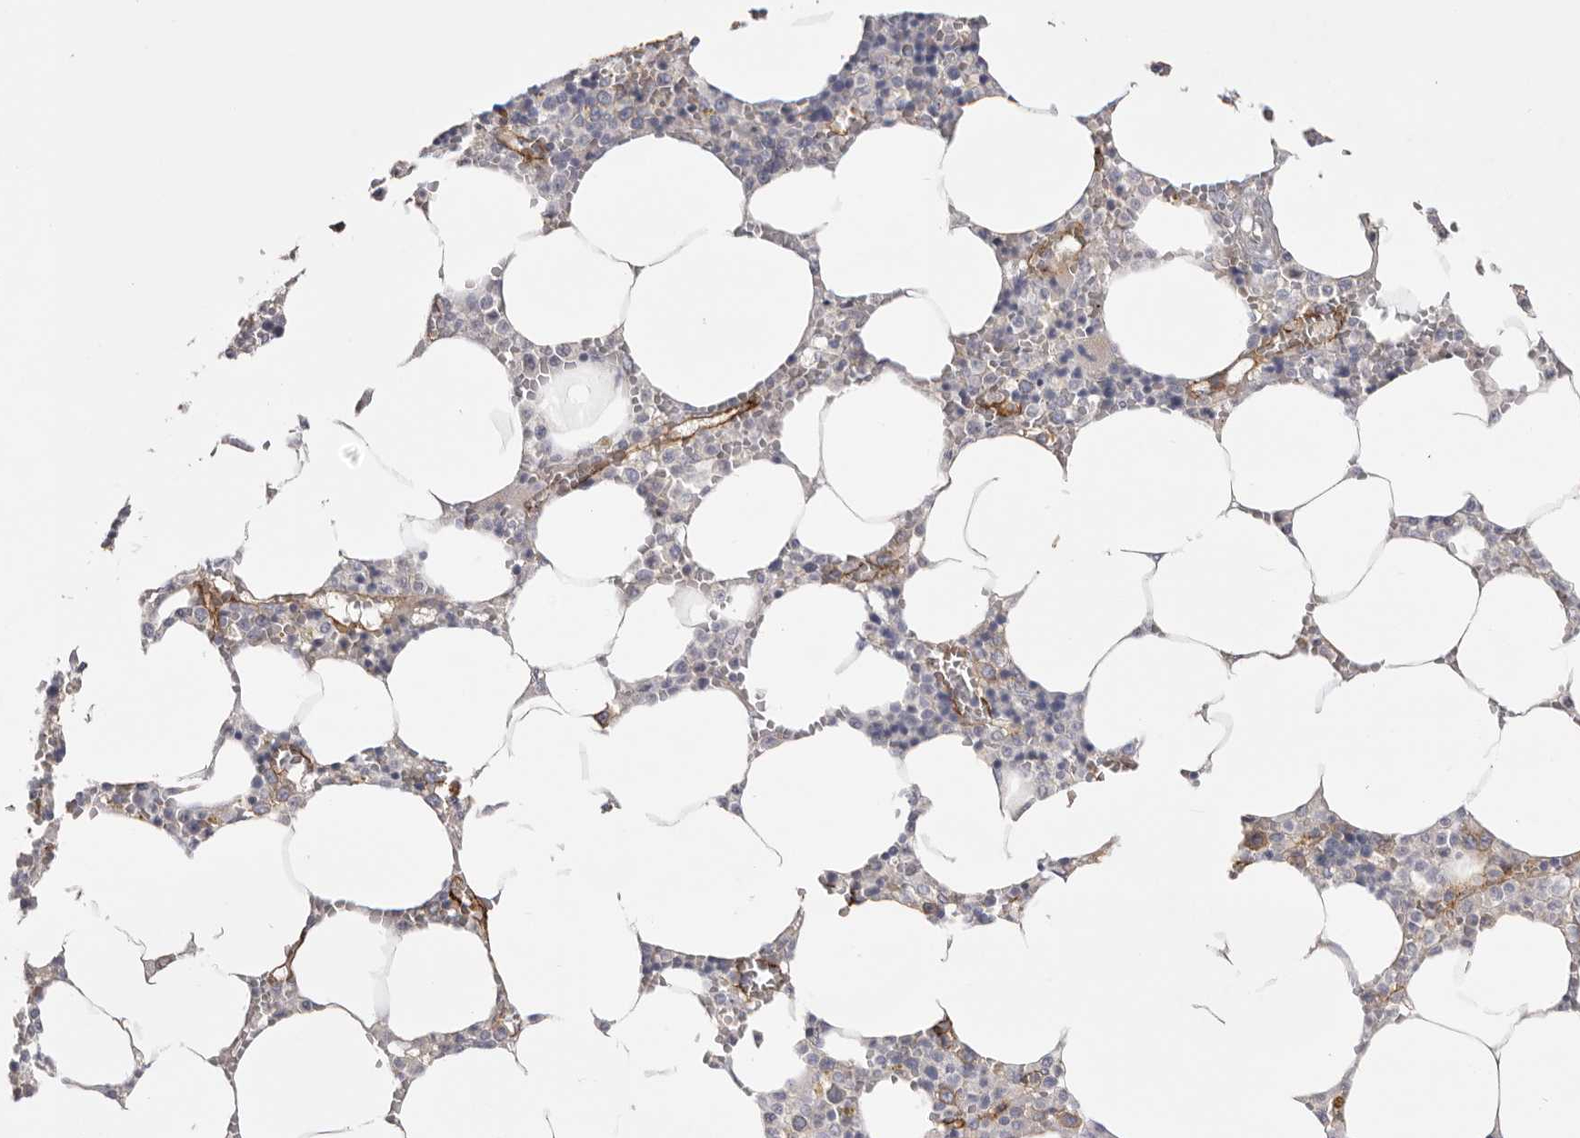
{"staining": {"intensity": "moderate", "quantity": "<25%", "location": "cytoplasmic/membranous"}, "tissue": "bone marrow", "cell_type": "Hematopoietic cells", "image_type": "normal", "snomed": [{"axis": "morphology", "description": "Normal tissue, NOS"}, {"axis": "topography", "description": "Bone marrow"}], "caption": "Human bone marrow stained for a protein (brown) displays moderate cytoplasmic/membranous positive positivity in approximately <25% of hematopoietic cells.", "gene": "LRRC66", "patient": {"sex": "male", "age": 70}}